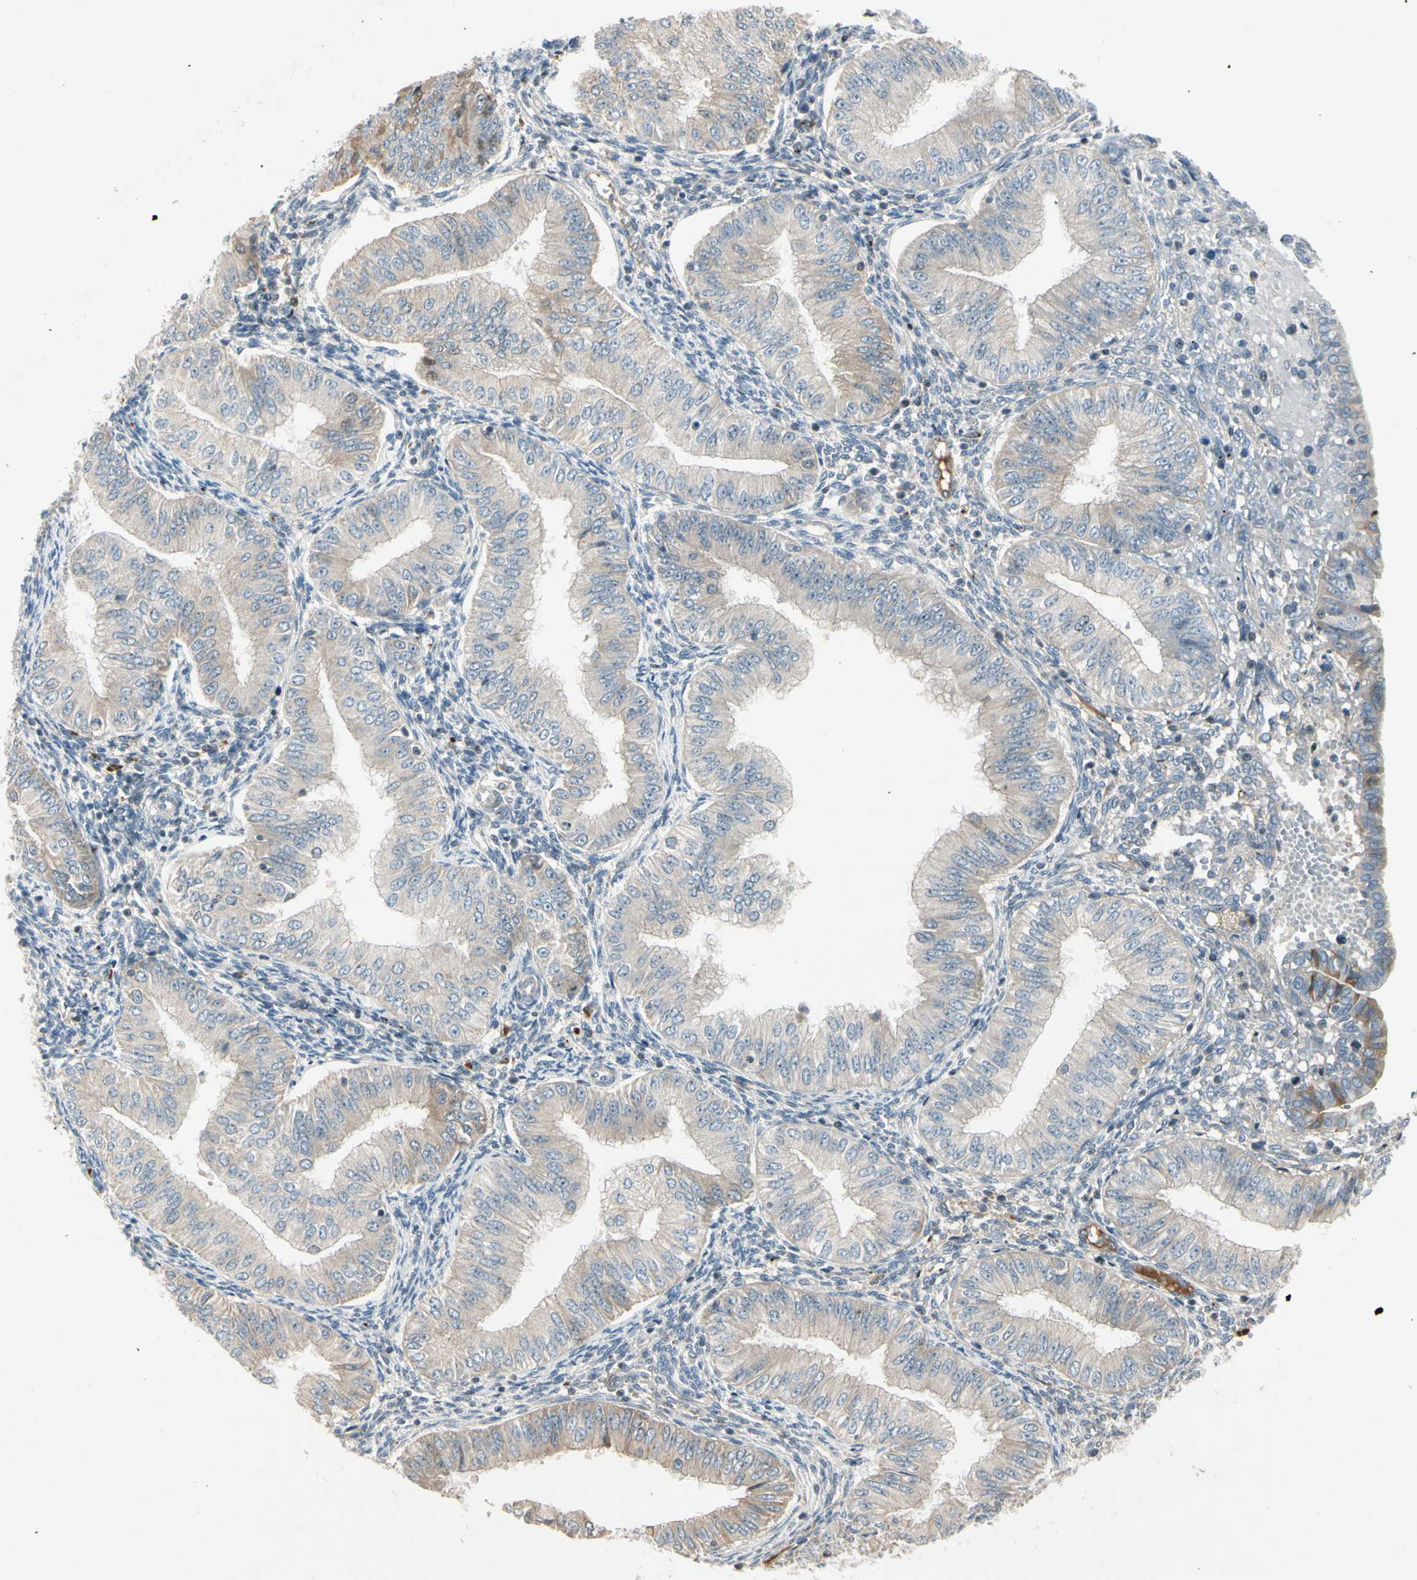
{"staining": {"intensity": "weak", "quantity": ">75%", "location": "cytoplasmic/membranous"}, "tissue": "endometrial cancer", "cell_type": "Tumor cells", "image_type": "cancer", "snomed": [{"axis": "morphology", "description": "Normal tissue, NOS"}, {"axis": "morphology", "description": "Adenocarcinoma, NOS"}, {"axis": "topography", "description": "Endometrium"}], "caption": "Endometrial cancer (adenocarcinoma) was stained to show a protein in brown. There is low levels of weak cytoplasmic/membranous staining in approximately >75% of tumor cells.", "gene": "ICAM5", "patient": {"sex": "female", "age": 53}}